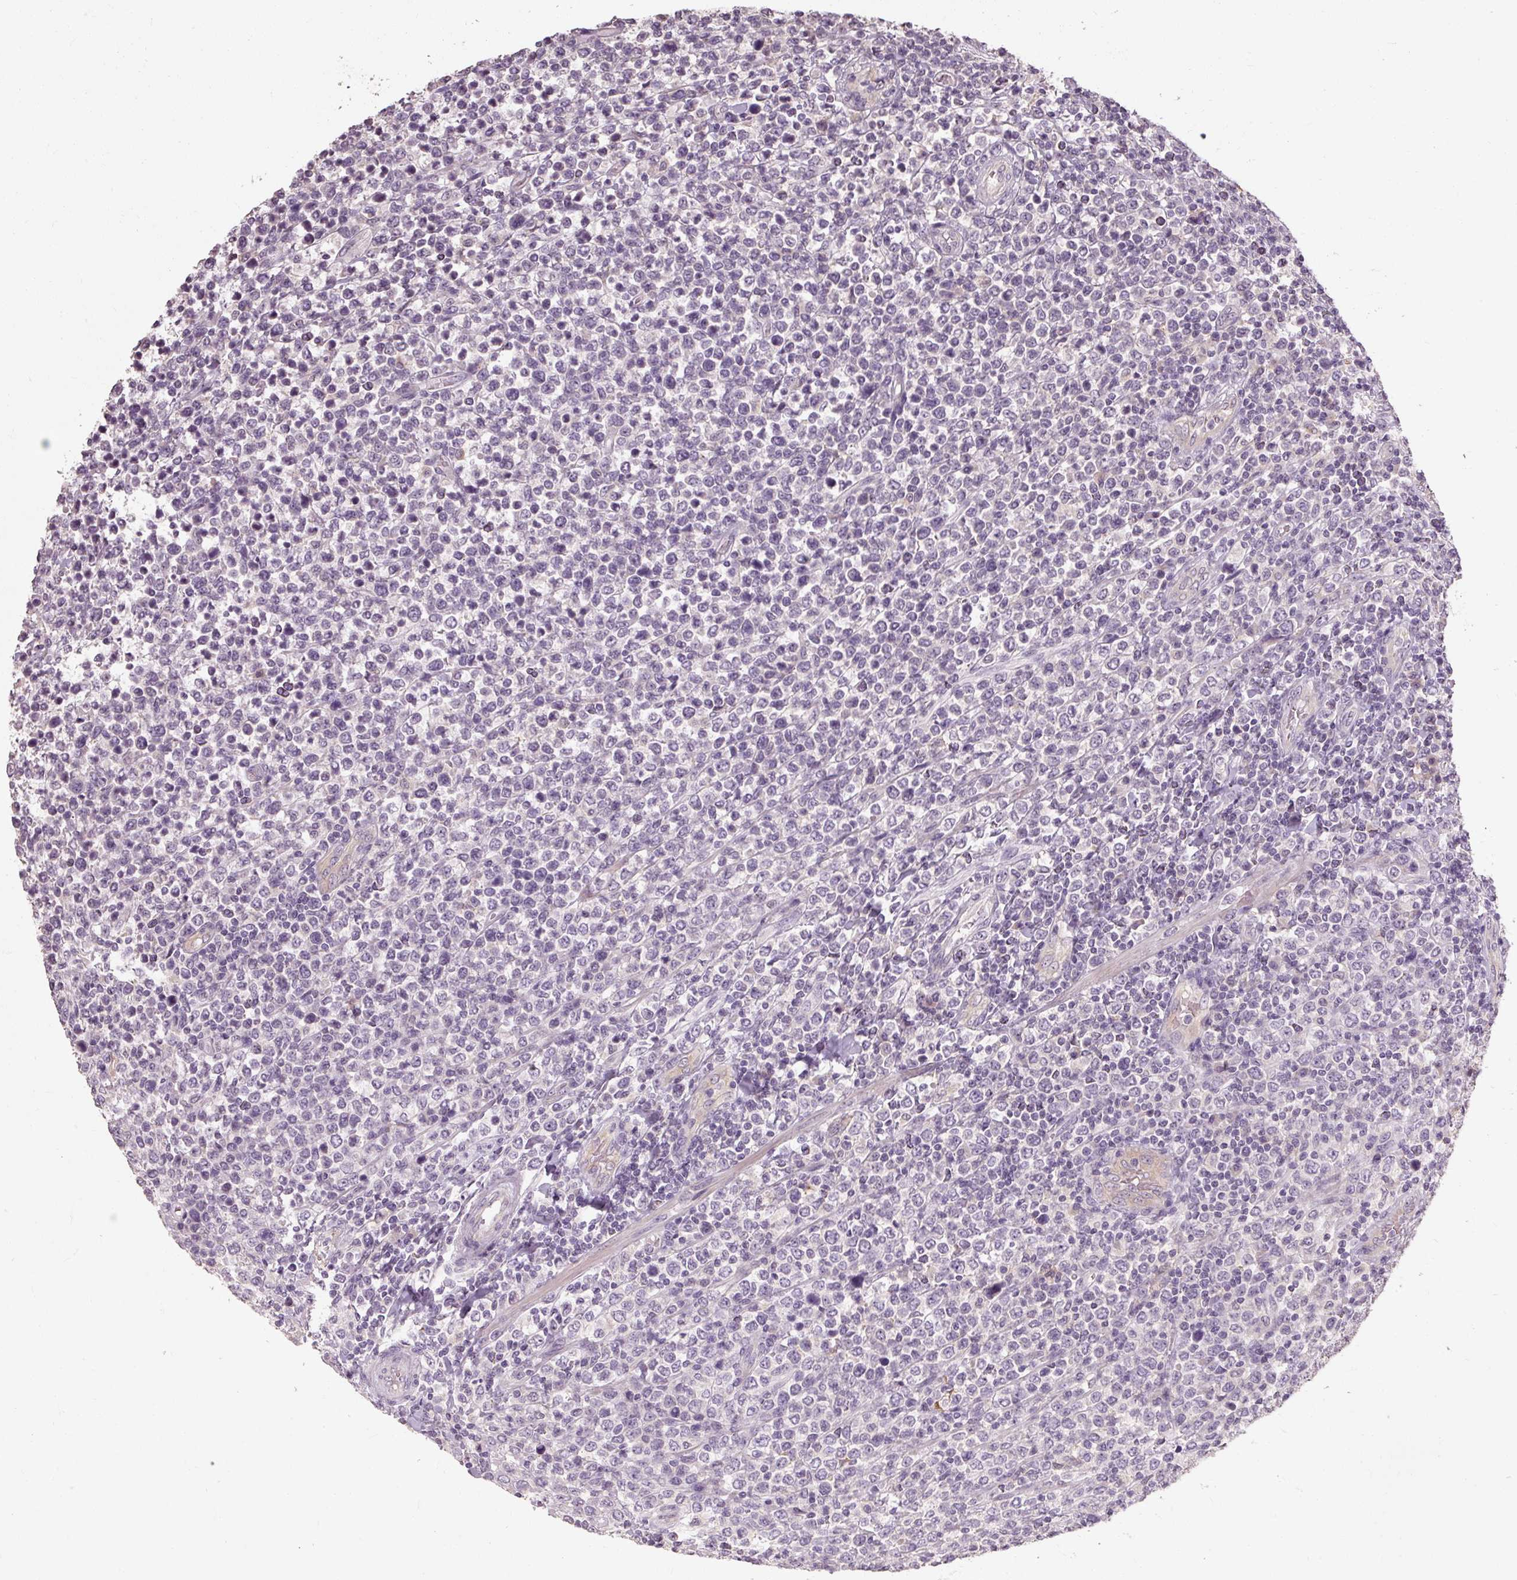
{"staining": {"intensity": "negative", "quantity": "none", "location": "none"}, "tissue": "lymphoma", "cell_type": "Tumor cells", "image_type": "cancer", "snomed": [{"axis": "morphology", "description": "Malignant lymphoma, non-Hodgkin's type, High grade"}, {"axis": "topography", "description": "Soft tissue"}], "caption": "Tumor cells show no significant positivity in lymphoma. (Brightfield microscopy of DAB IHC at high magnification).", "gene": "CFAP65", "patient": {"sex": "female", "age": 56}}